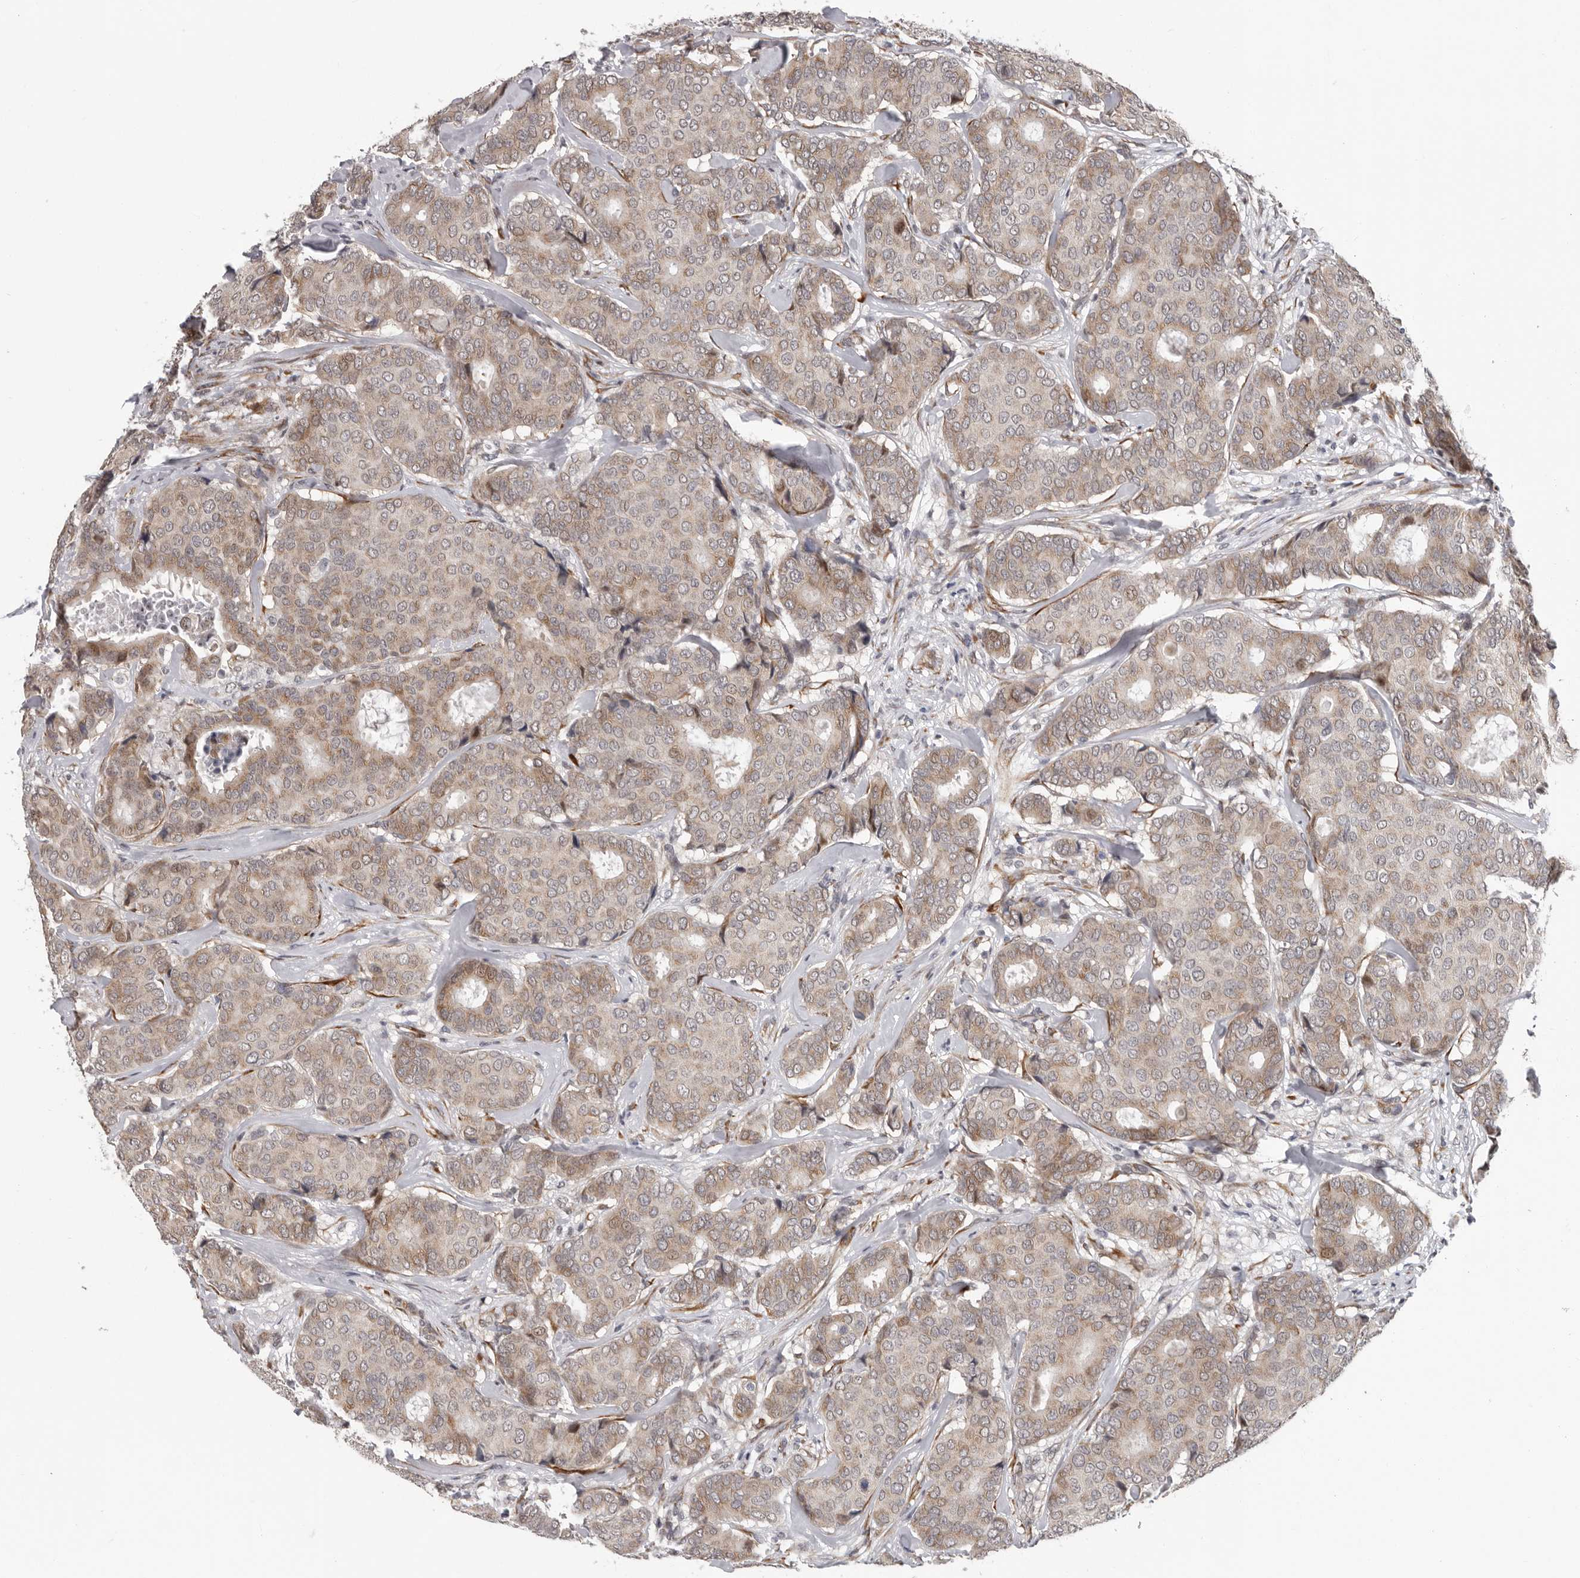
{"staining": {"intensity": "weak", "quantity": "25%-75%", "location": "cytoplasmic/membranous"}, "tissue": "breast cancer", "cell_type": "Tumor cells", "image_type": "cancer", "snomed": [{"axis": "morphology", "description": "Duct carcinoma"}, {"axis": "topography", "description": "Breast"}], "caption": "DAB immunohistochemical staining of human infiltrating ductal carcinoma (breast) shows weak cytoplasmic/membranous protein staining in about 25%-75% of tumor cells.", "gene": "RALGPS2", "patient": {"sex": "female", "age": 75}}